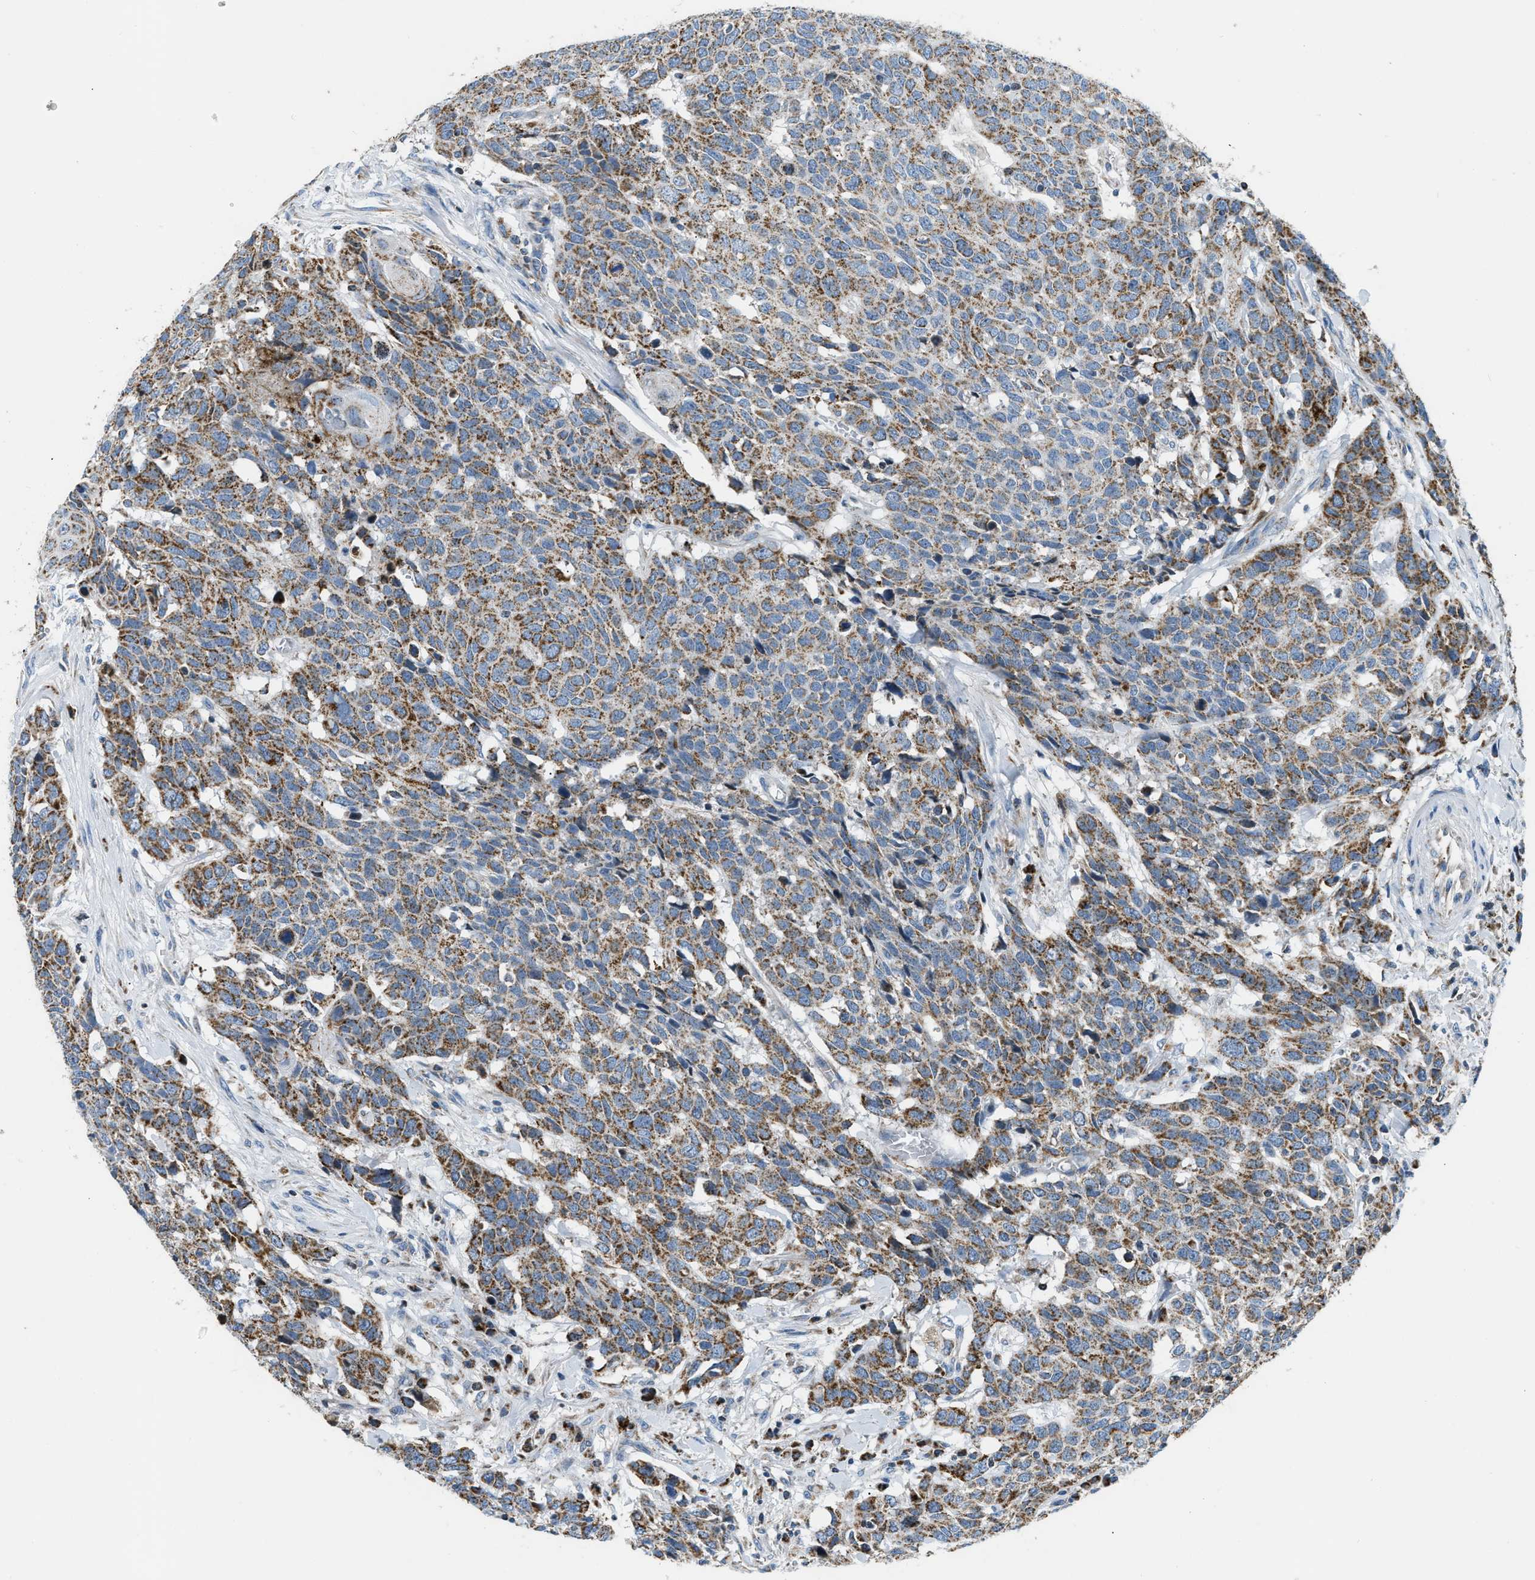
{"staining": {"intensity": "moderate", "quantity": ">75%", "location": "cytoplasmic/membranous"}, "tissue": "head and neck cancer", "cell_type": "Tumor cells", "image_type": "cancer", "snomed": [{"axis": "morphology", "description": "Squamous cell carcinoma, NOS"}, {"axis": "topography", "description": "Head-Neck"}], "caption": "The image displays a brown stain indicating the presence of a protein in the cytoplasmic/membranous of tumor cells in head and neck cancer.", "gene": "ACADVL", "patient": {"sex": "male", "age": 66}}